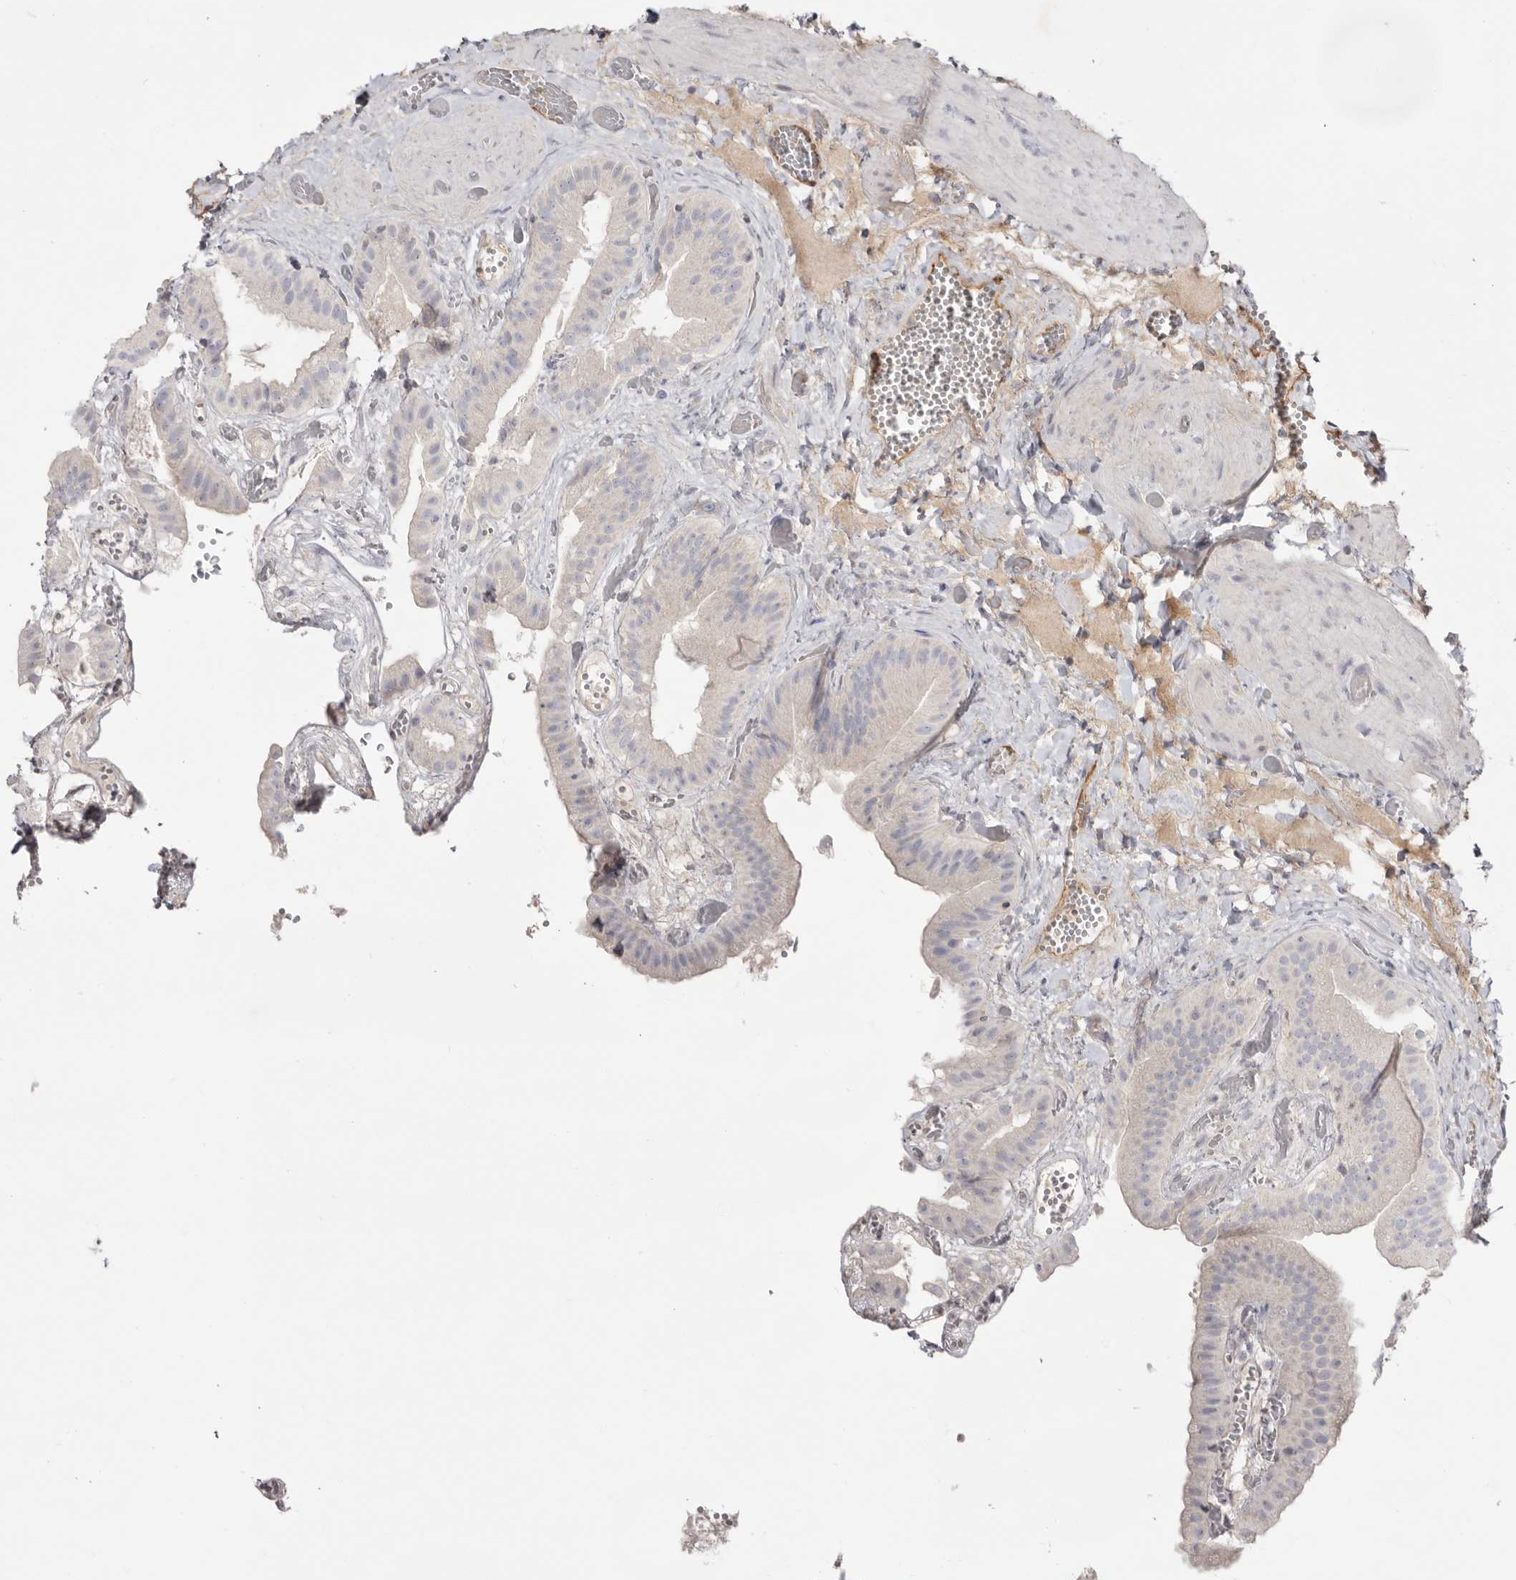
{"staining": {"intensity": "negative", "quantity": "none", "location": "none"}, "tissue": "gallbladder", "cell_type": "Glandular cells", "image_type": "normal", "snomed": [{"axis": "morphology", "description": "Normal tissue, NOS"}, {"axis": "topography", "description": "Gallbladder"}], "caption": "High power microscopy image of an IHC micrograph of normal gallbladder, revealing no significant positivity in glandular cells.", "gene": "LRRC66", "patient": {"sex": "female", "age": 64}}